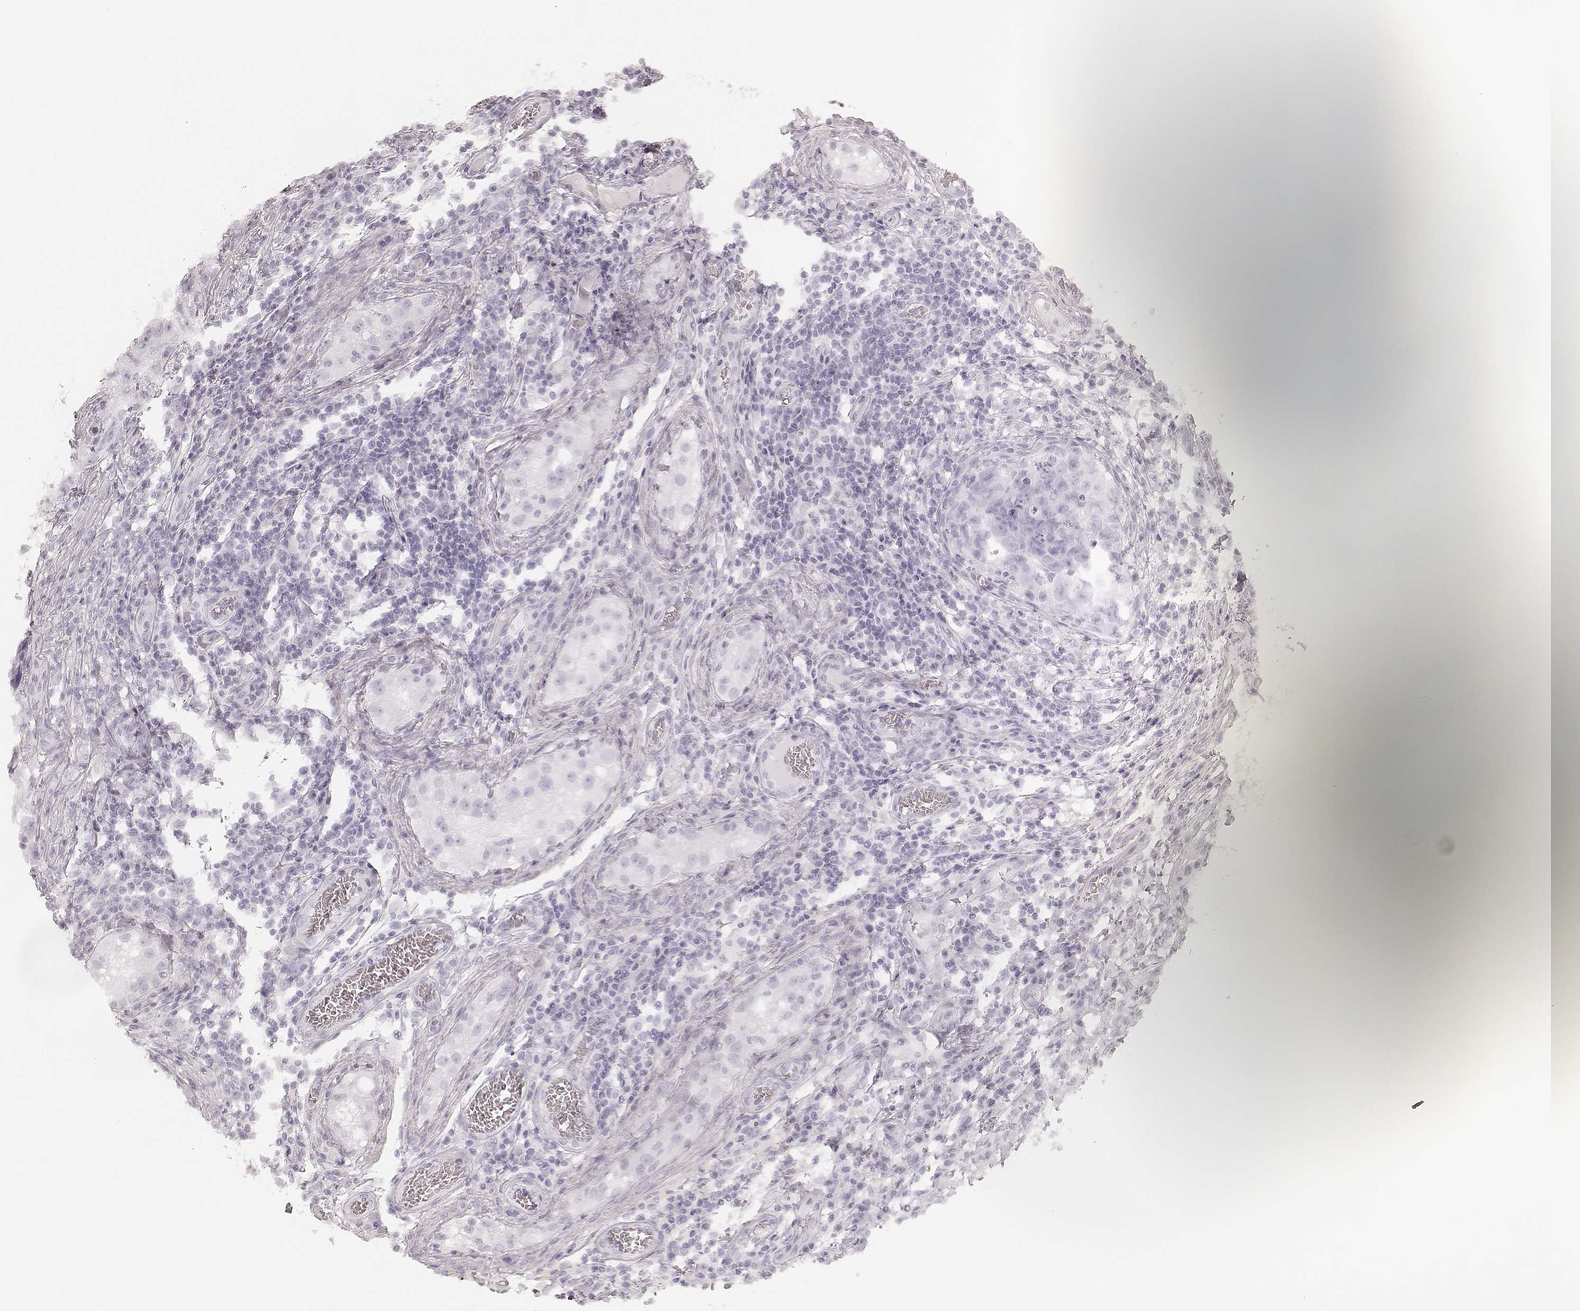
{"staining": {"intensity": "negative", "quantity": "none", "location": "none"}, "tissue": "testis cancer", "cell_type": "Tumor cells", "image_type": "cancer", "snomed": [{"axis": "morphology", "description": "Carcinoma, Embryonal, NOS"}, {"axis": "topography", "description": "Testis"}], "caption": "A micrograph of testis cancer stained for a protein demonstrates no brown staining in tumor cells.", "gene": "GORASP2", "patient": {"sex": "male", "age": 36}}